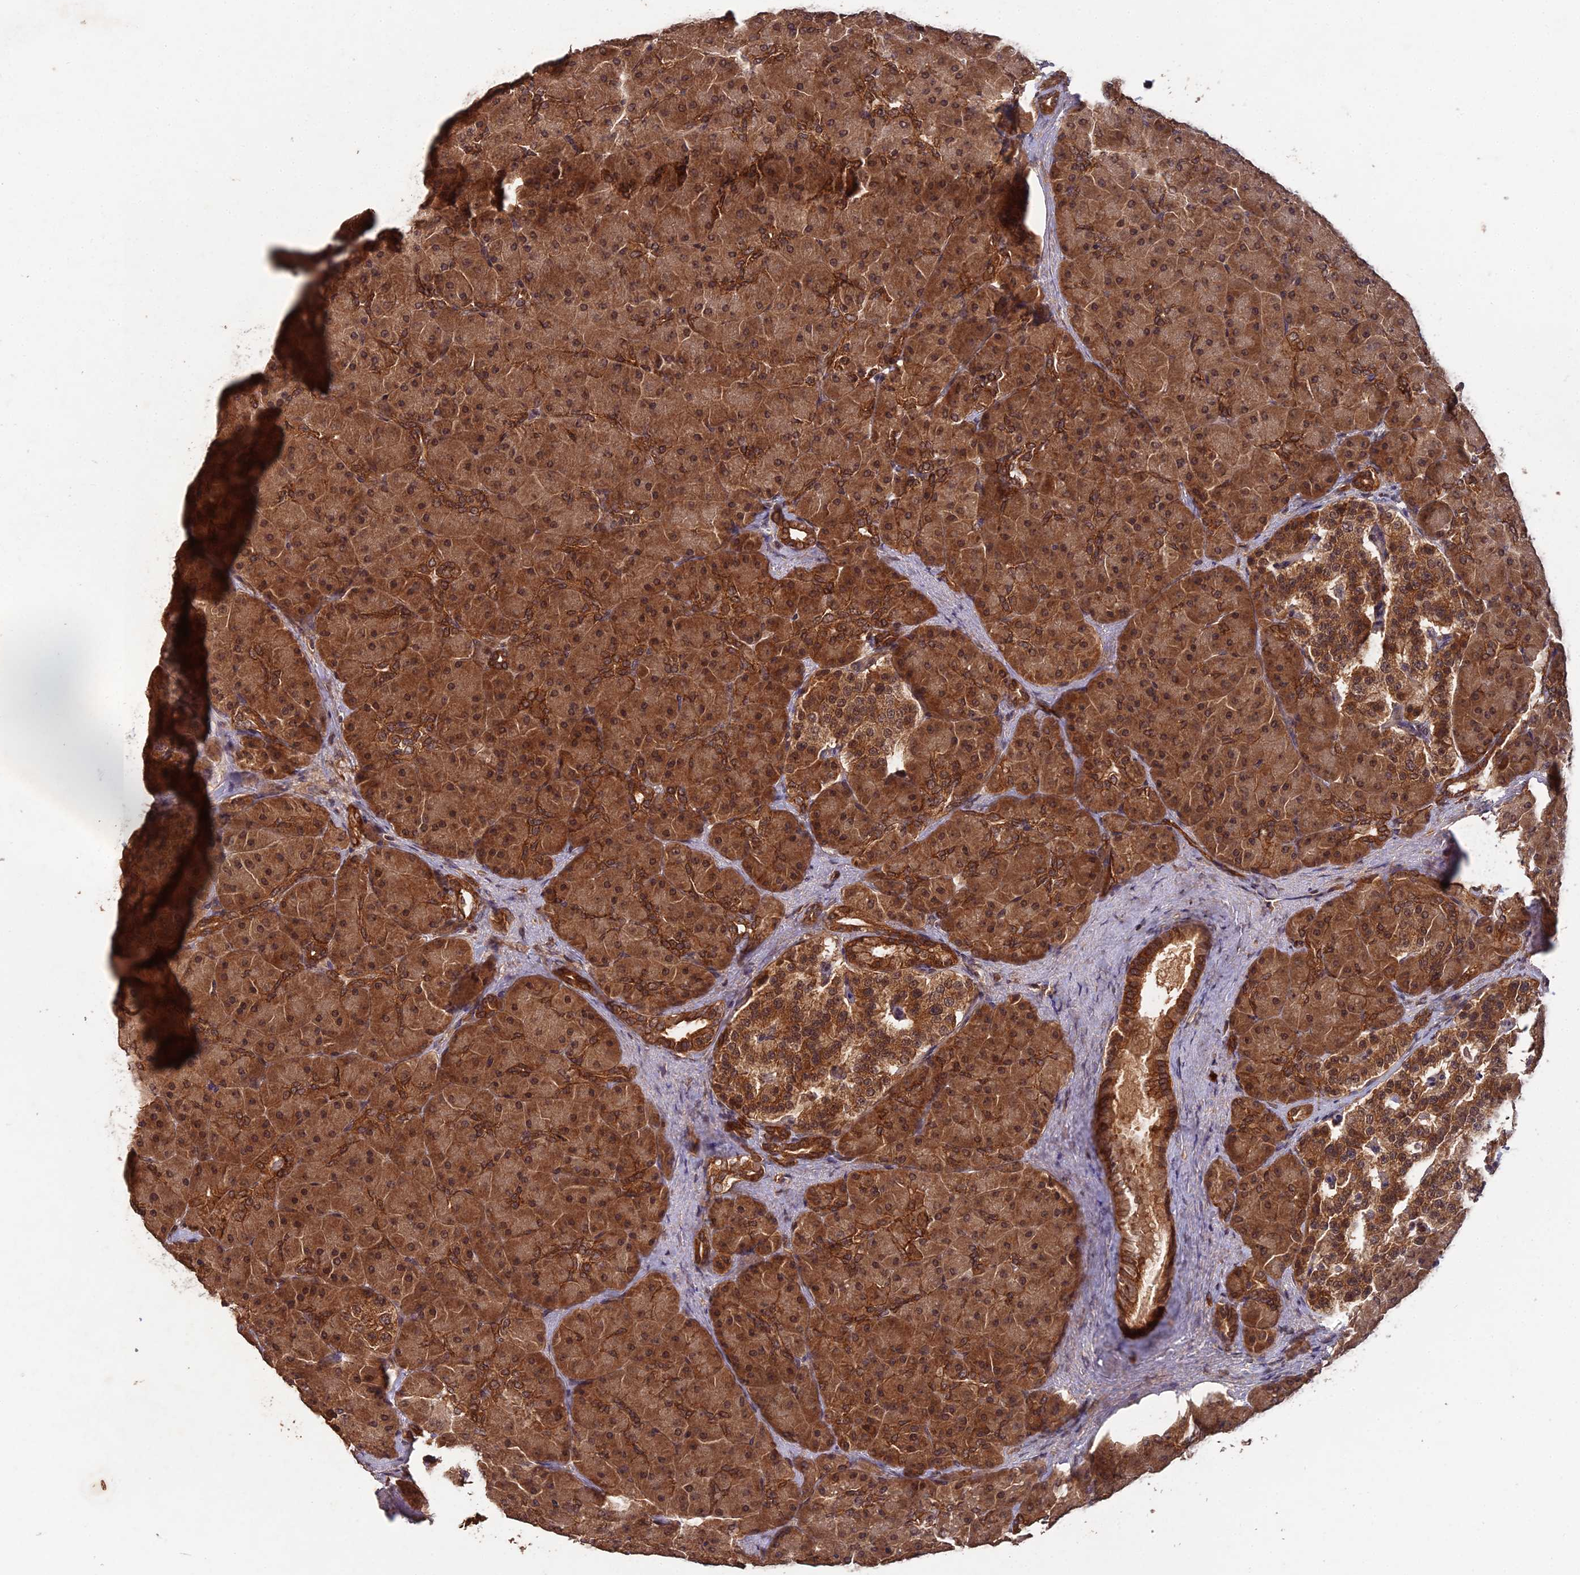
{"staining": {"intensity": "strong", "quantity": ">75%", "location": "cytoplasmic/membranous,nuclear"}, "tissue": "pancreas", "cell_type": "Exocrine glandular cells", "image_type": "normal", "snomed": [{"axis": "morphology", "description": "Normal tissue, NOS"}, {"axis": "topography", "description": "Pancreas"}], "caption": "This histopathology image exhibits benign pancreas stained with immunohistochemistry (IHC) to label a protein in brown. The cytoplasmic/membranous,nuclear of exocrine glandular cells show strong positivity for the protein. Nuclei are counter-stained blue.", "gene": "RALGAPA2", "patient": {"sex": "male", "age": 66}}